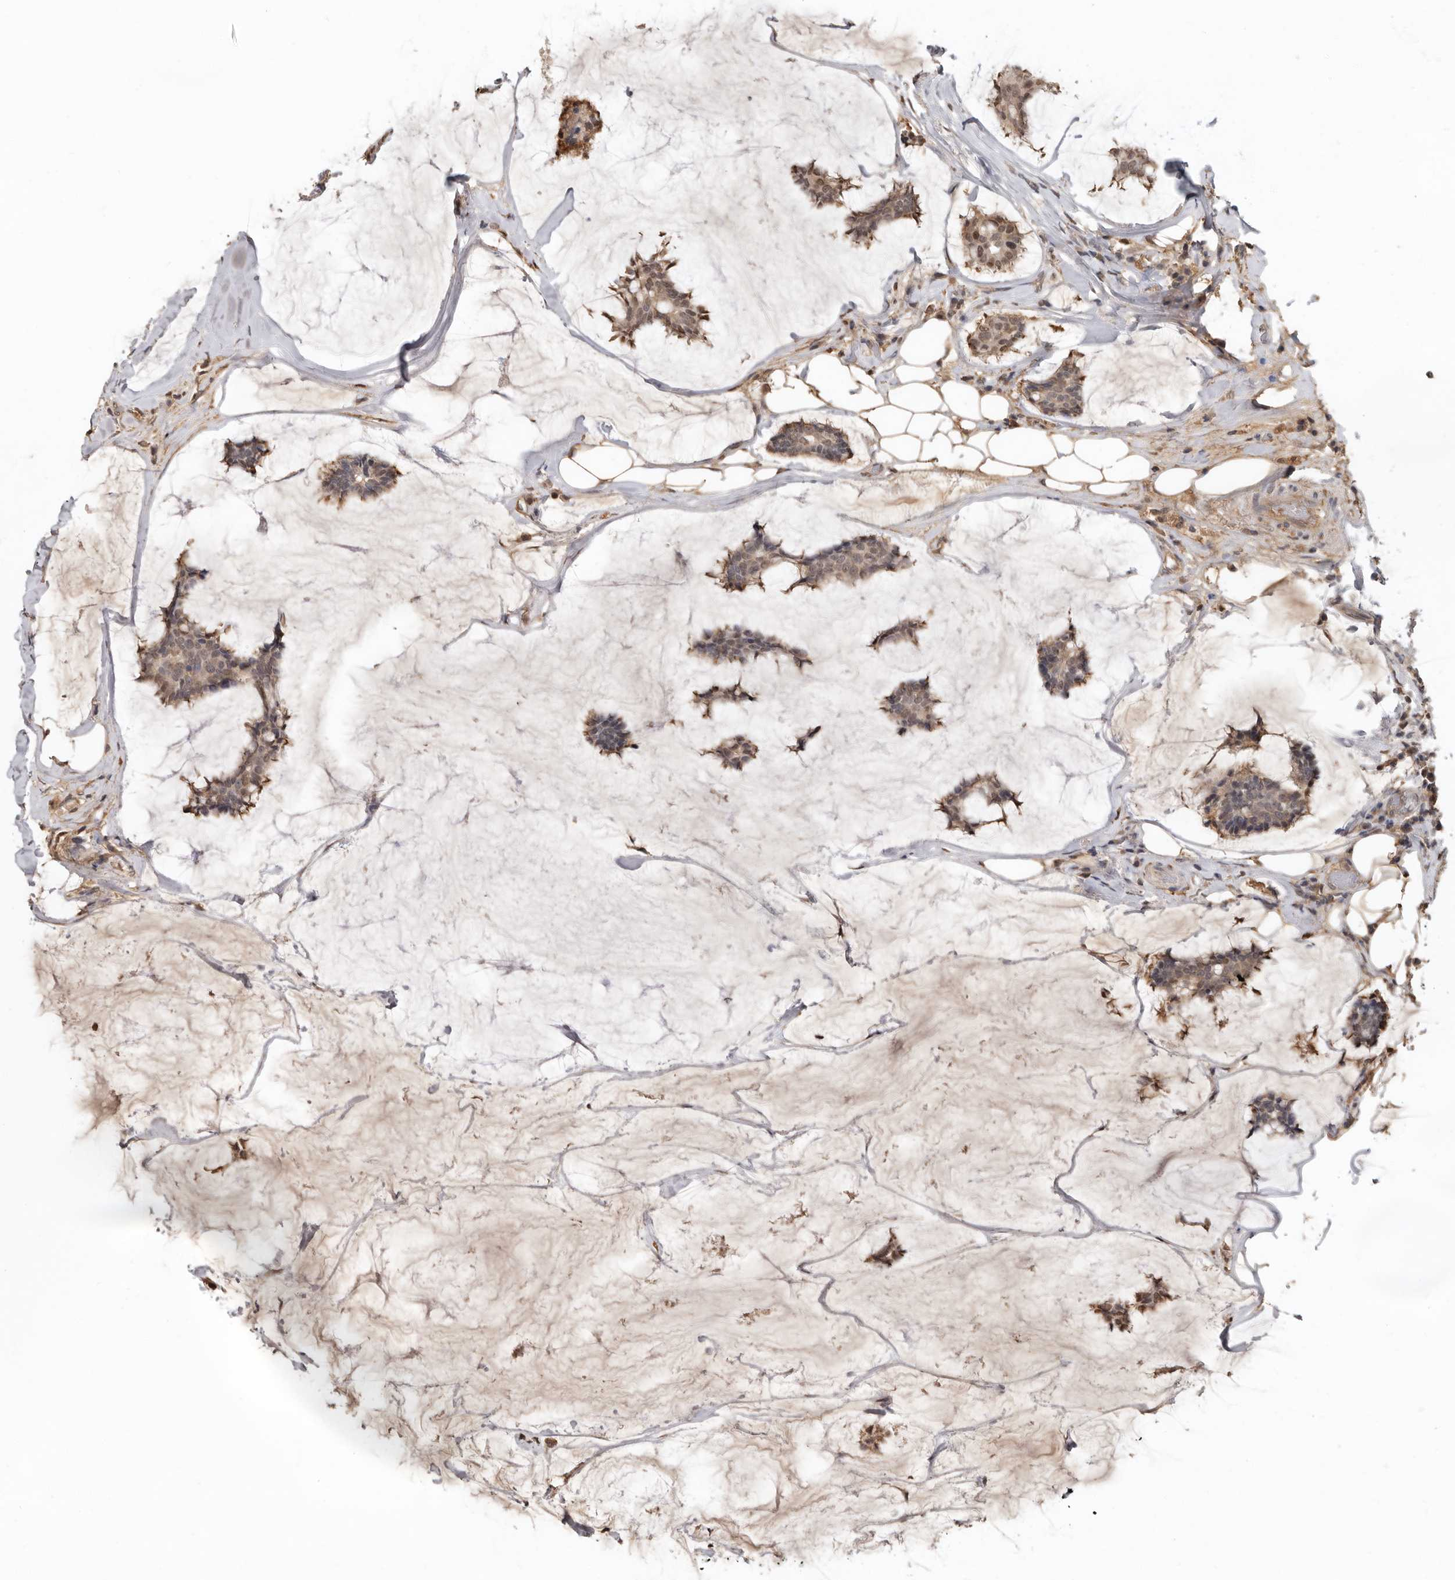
{"staining": {"intensity": "weak", "quantity": ">75%", "location": "cytoplasmic/membranous,nuclear"}, "tissue": "breast cancer", "cell_type": "Tumor cells", "image_type": "cancer", "snomed": [{"axis": "morphology", "description": "Duct carcinoma"}, {"axis": "topography", "description": "Breast"}], "caption": "This image reveals immunohistochemistry (IHC) staining of human breast infiltrating ductal carcinoma, with low weak cytoplasmic/membranous and nuclear expression in approximately >75% of tumor cells.", "gene": "LRGUK", "patient": {"sex": "female", "age": 93}}